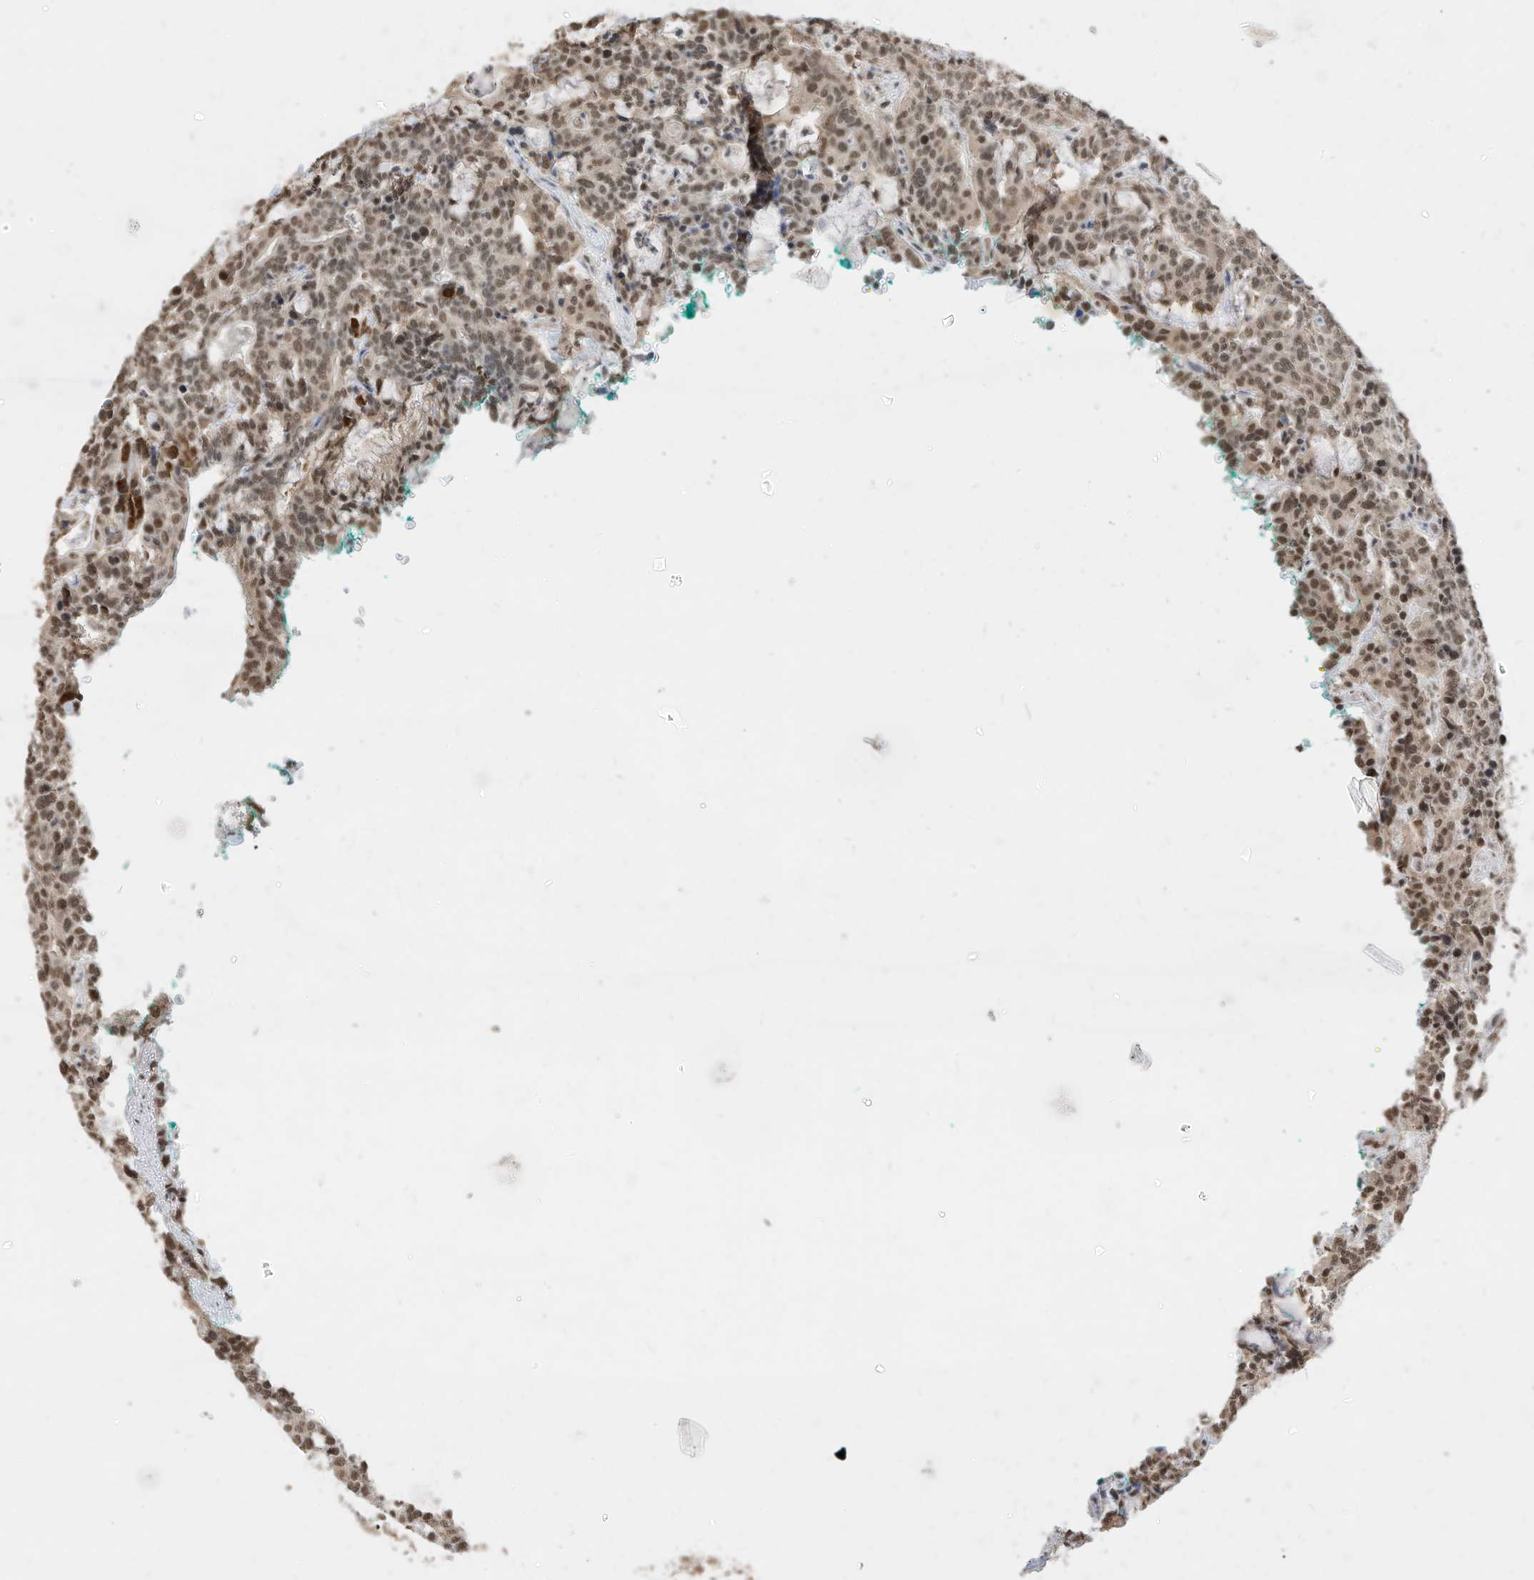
{"staining": {"intensity": "moderate", "quantity": ">75%", "location": "nuclear"}, "tissue": "carcinoid", "cell_type": "Tumor cells", "image_type": "cancer", "snomed": [{"axis": "morphology", "description": "Carcinoid, malignant, NOS"}, {"axis": "topography", "description": "Lung"}], "caption": "Protein staining of malignant carcinoid tissue reveals moderate nuclear positivity in about >75% of tumor cells.", "gene": "ZNF195", "patient": {"sex": "female", "age": 46}}